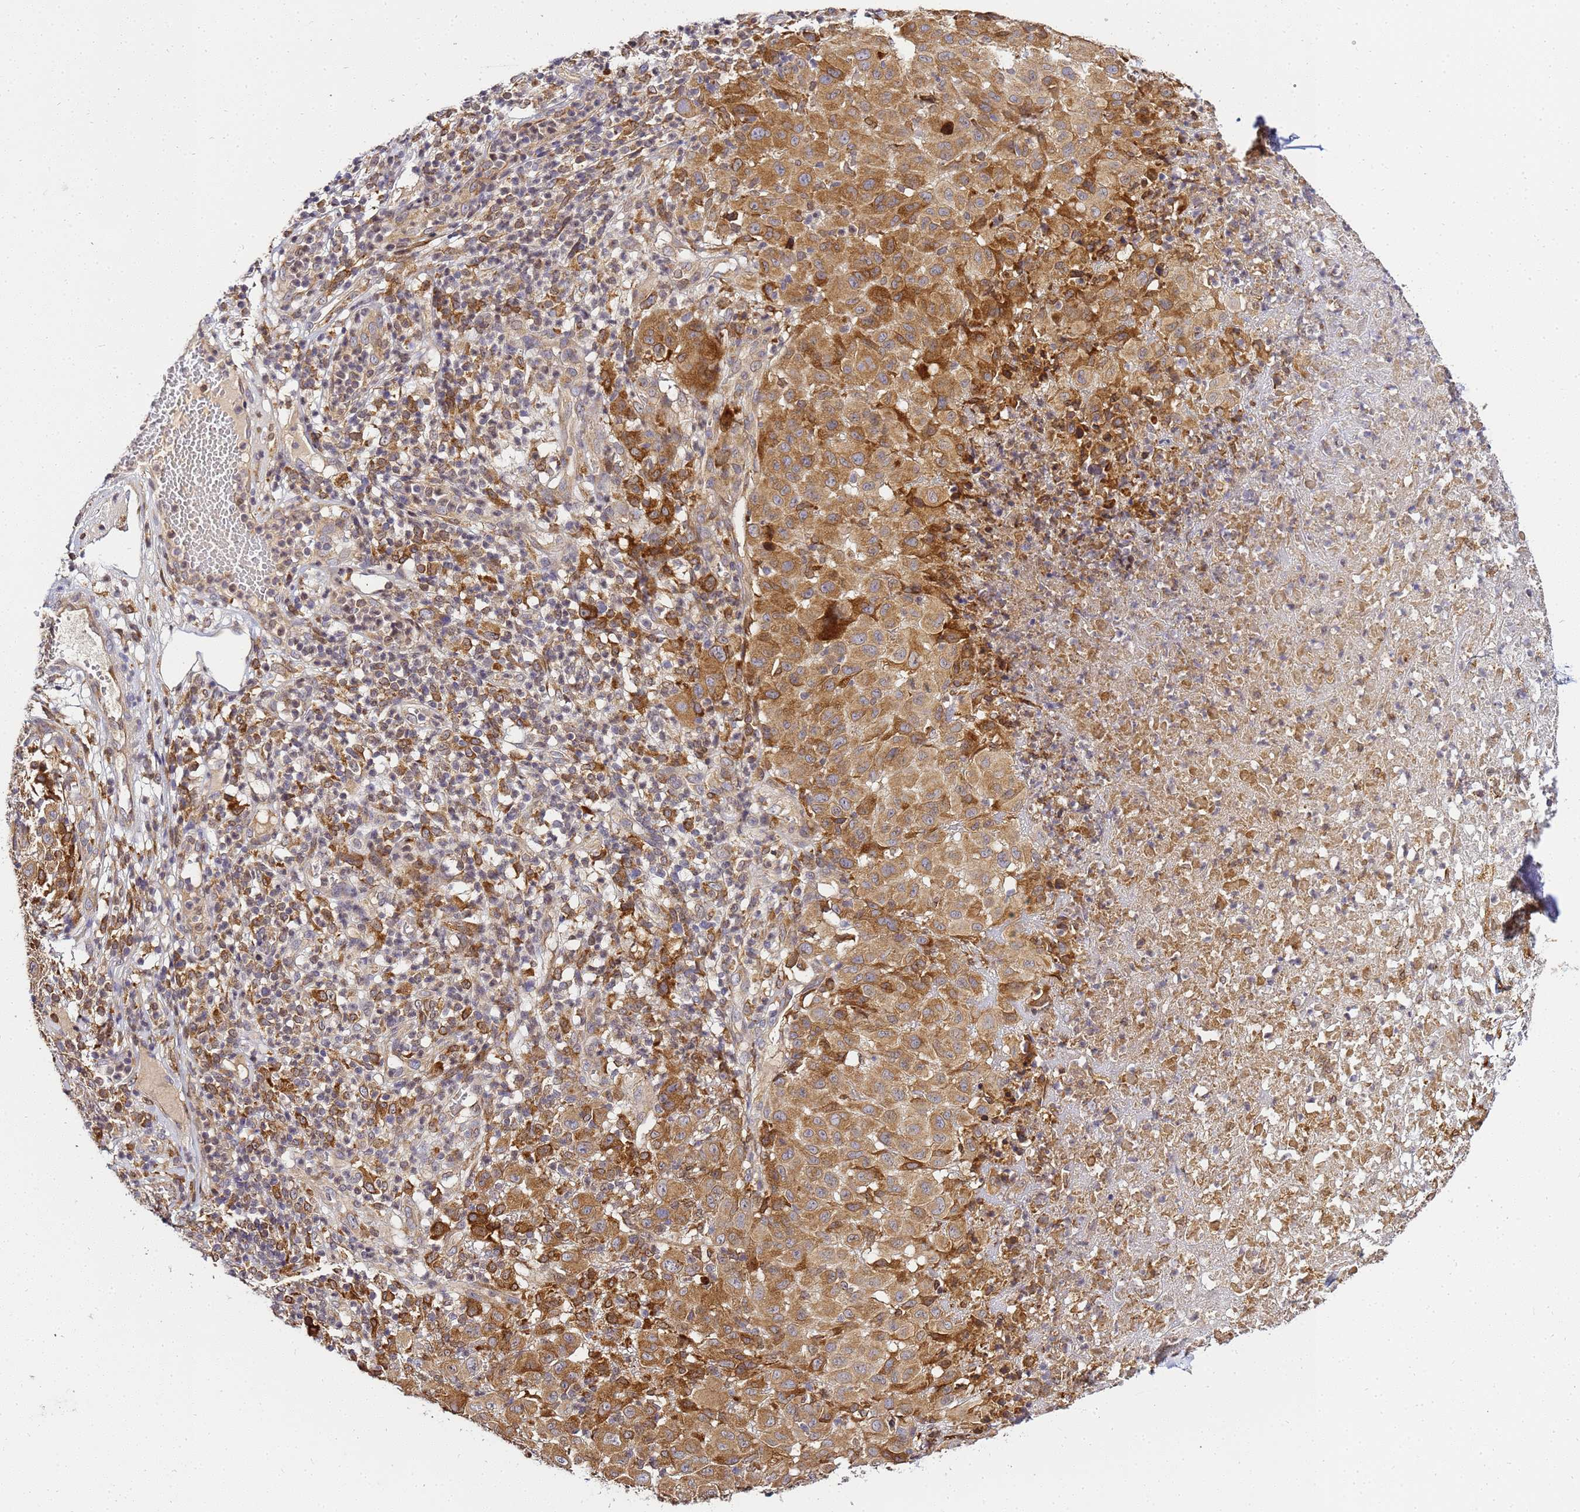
{"staining": {"intensity": "moderate", "quantity": ">75%", "location": "cytoplasmic/membranous"}, "tissue": "melanoma", "cell_type": "Tumor cells", "image_type": "cancer", "snomed": [{"axis": "morphology", "description": "Malignant melanoma, NOS"}, {"axis": "topography", "description": "Skin"}], "caption": "The image exhibits a brown stain indicating the presence of a protein in the cytoplasmic/membranous of tumor cells in malignant melanoma. Nuclei are stained in blue.", "gene": "ADPGK", "patient": {"sex": "male", "age": 73}}